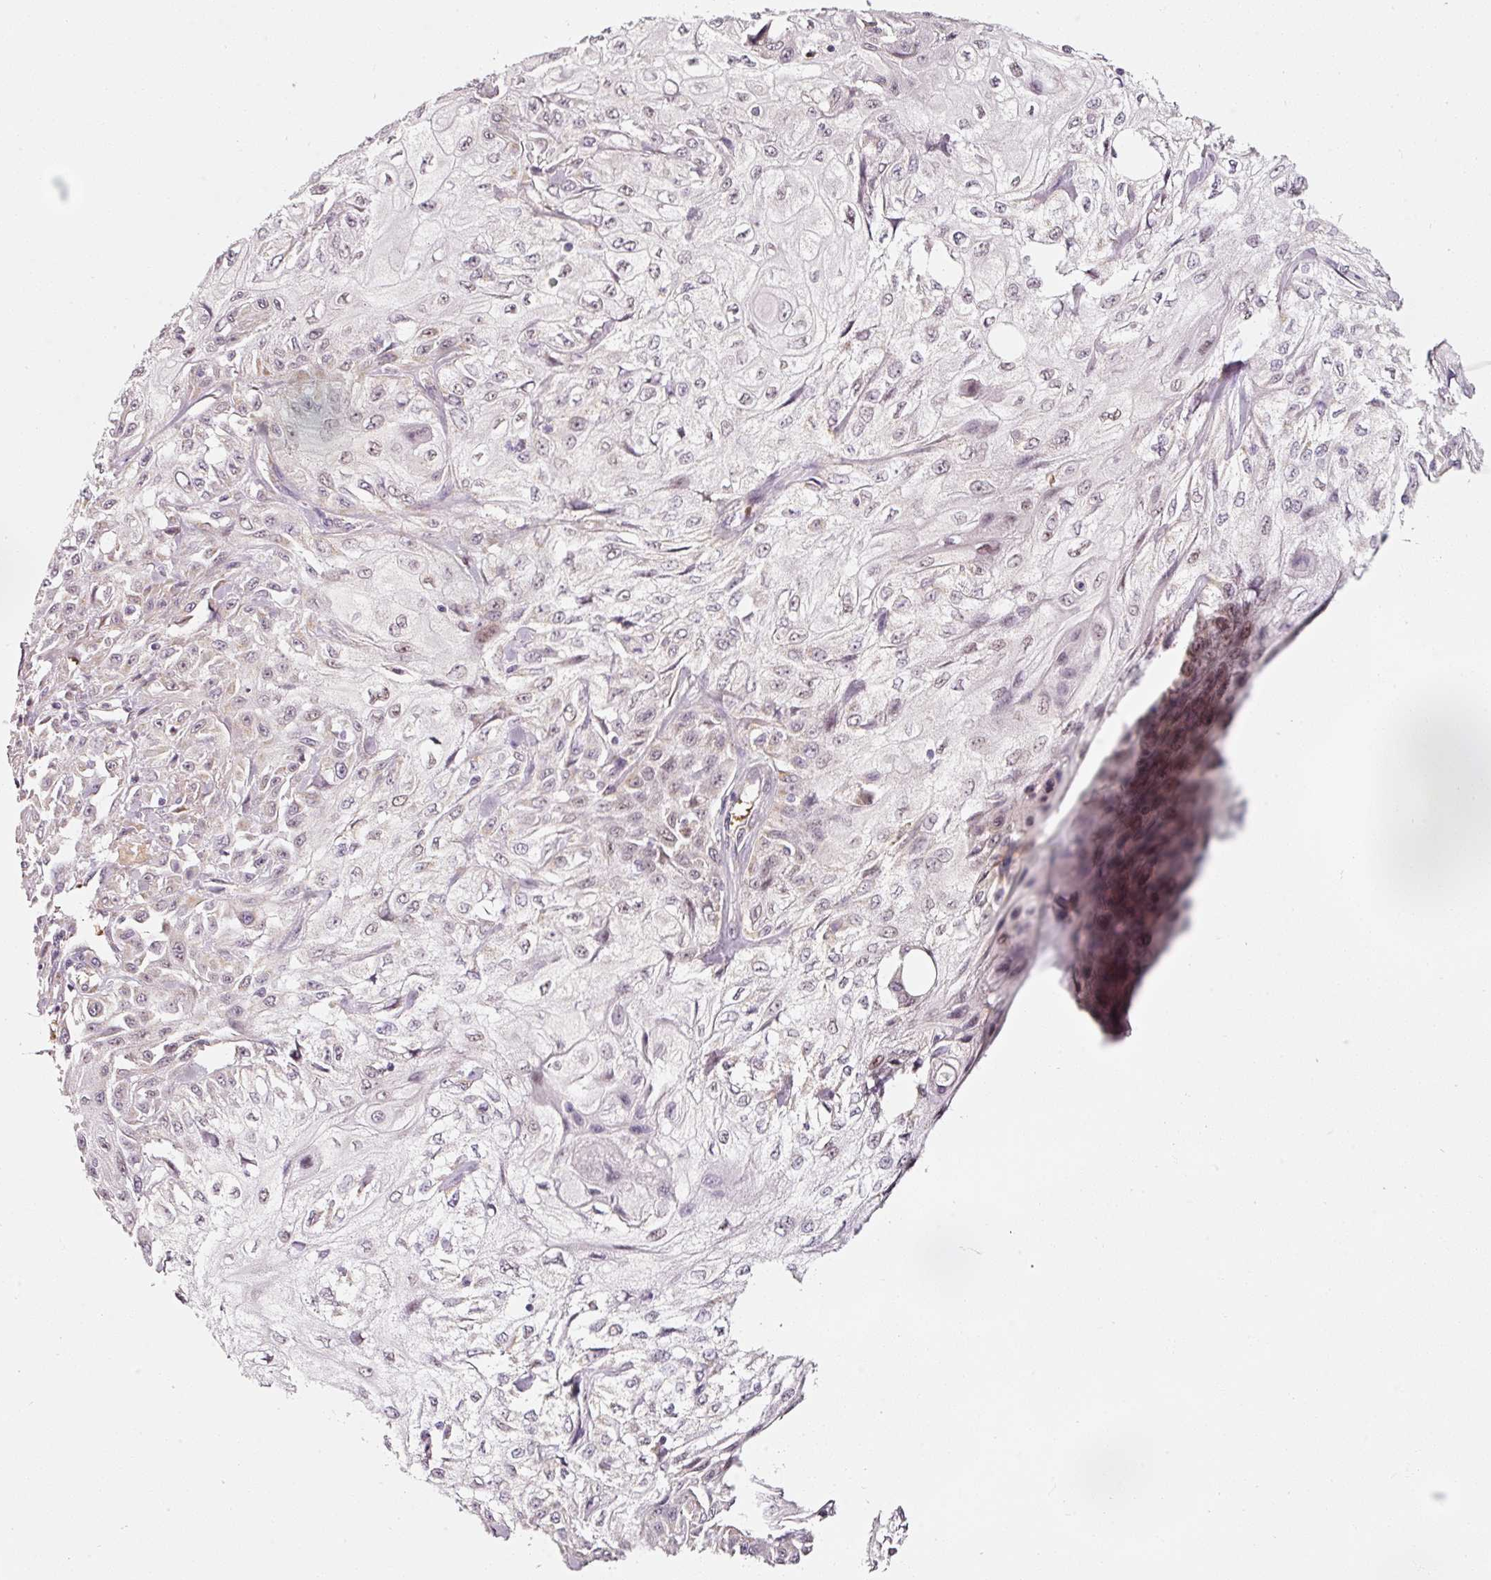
{"staining": {"intensity": "negative", "quantity": "none", "location": "none"}, "tissue": "skin cancer", "cell_type": "Tumor cells", "image_type": "cancer", "snomed": [{"axis": "morphology", "description": "Squamous cell carcinoma, NOS"}, {"axis": "morphology", "description": "Squamous cell carcinoma, metastatic, NOS"}, {"axis": "topography", "description": "Skin"}, {"axis": "topography", "description": "Lymph node"}], "caption": "Skin cancer was stained to show a protein in brown. There is no significant expression in tumor cells.", "gene": "ZNF460", "patient": {"sex": "male", "age": 75}}